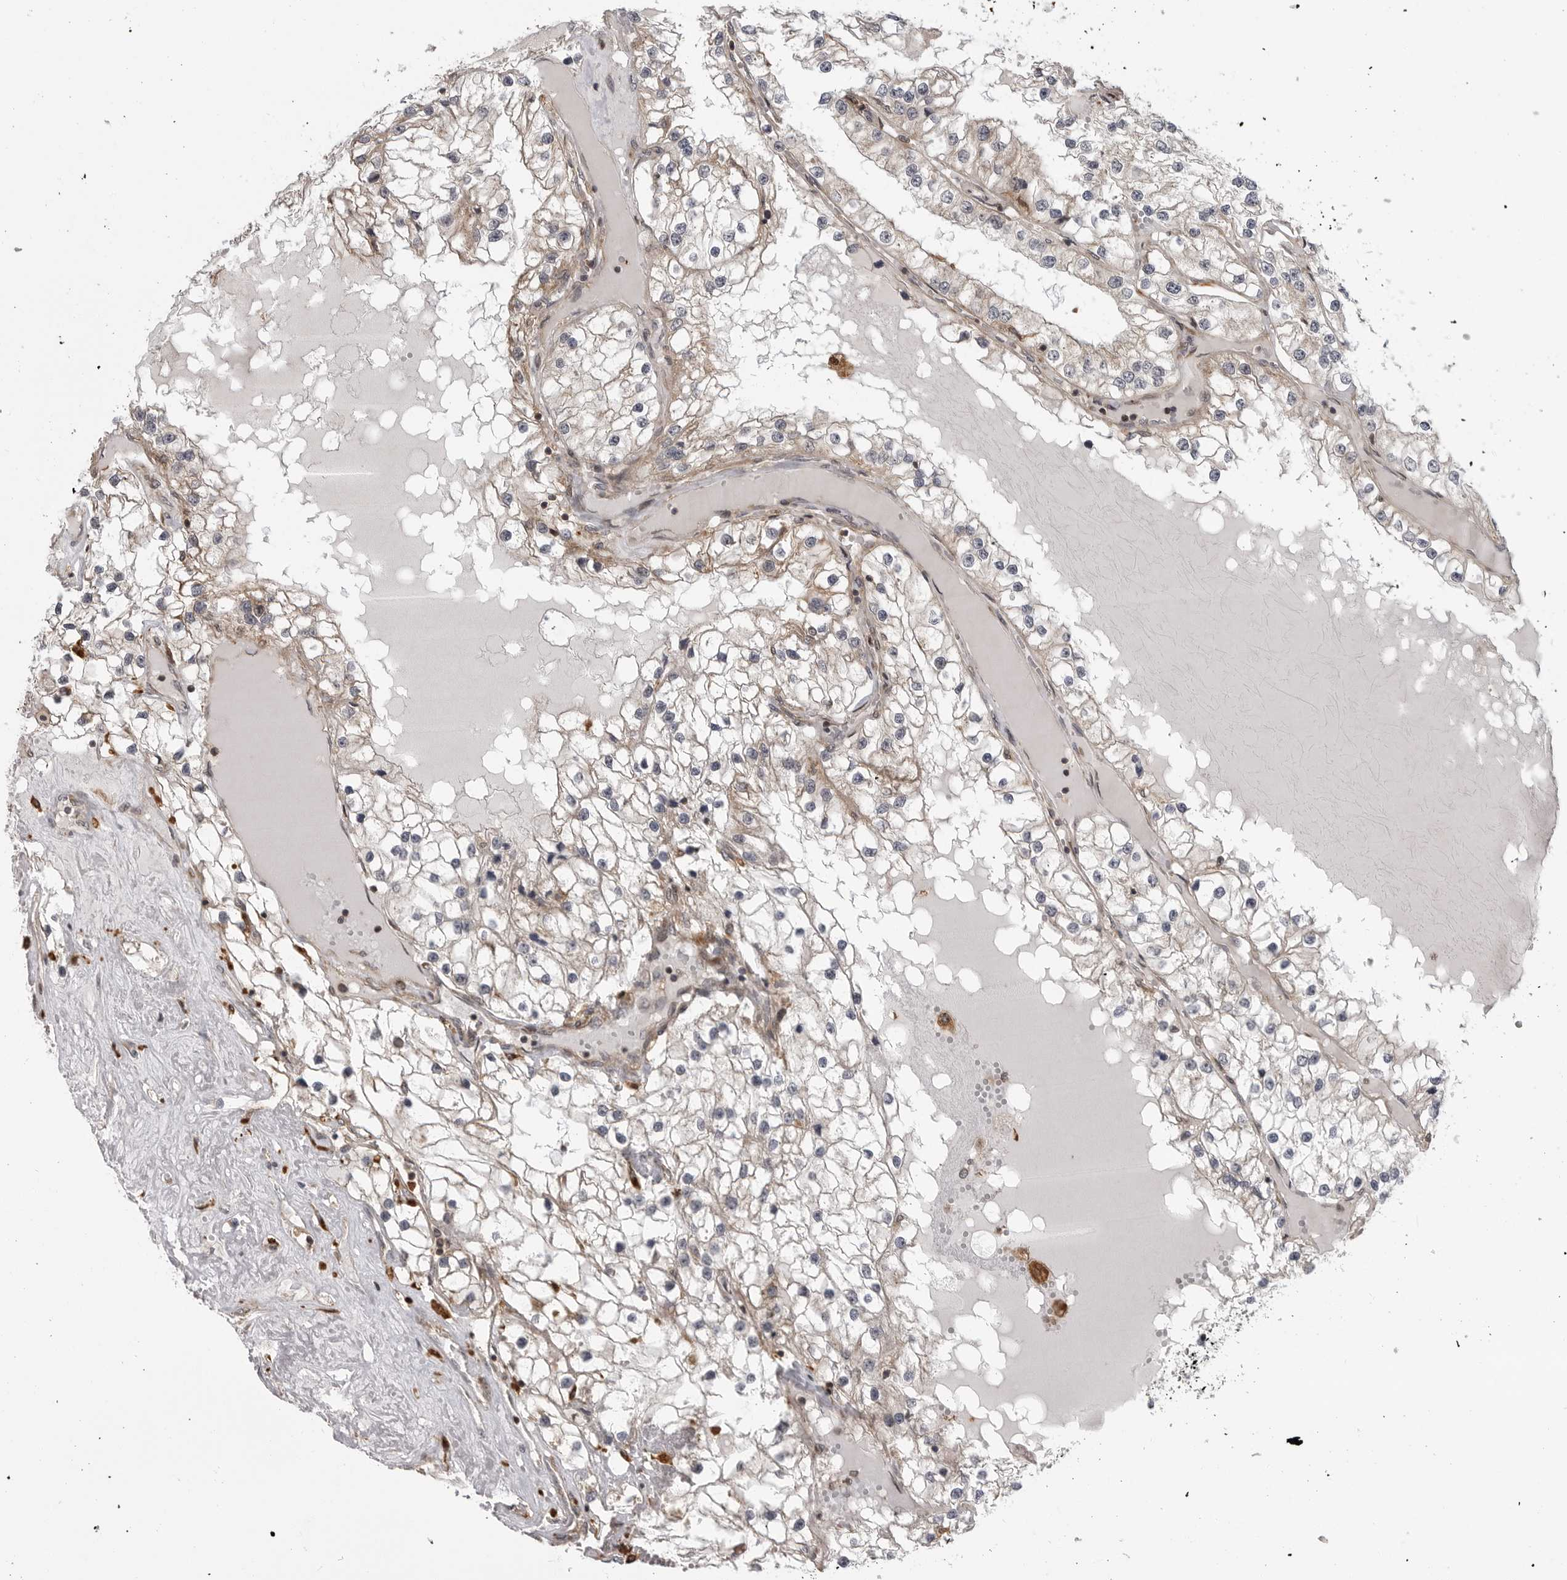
{"staining": {"intensity": "weak", "quantity": "<25%", "location": "cytoplasmic/membranous"}, "tissue": "renal cancer", "cell_type": "Tumor cells", "image_type": "cancer", "snomed": [{"axis": "morphology", "description": "Adenocarcinoma, NOS"}, {"axis": "topography", "description": "Kidney"}], "caption": "Human adenocarcinoma (renal) stained for a protein using immunohistochemistry shows no expression in tumor cells.", "gene": "LRRC45", "patient": {"sex": "male", "age": 68}}